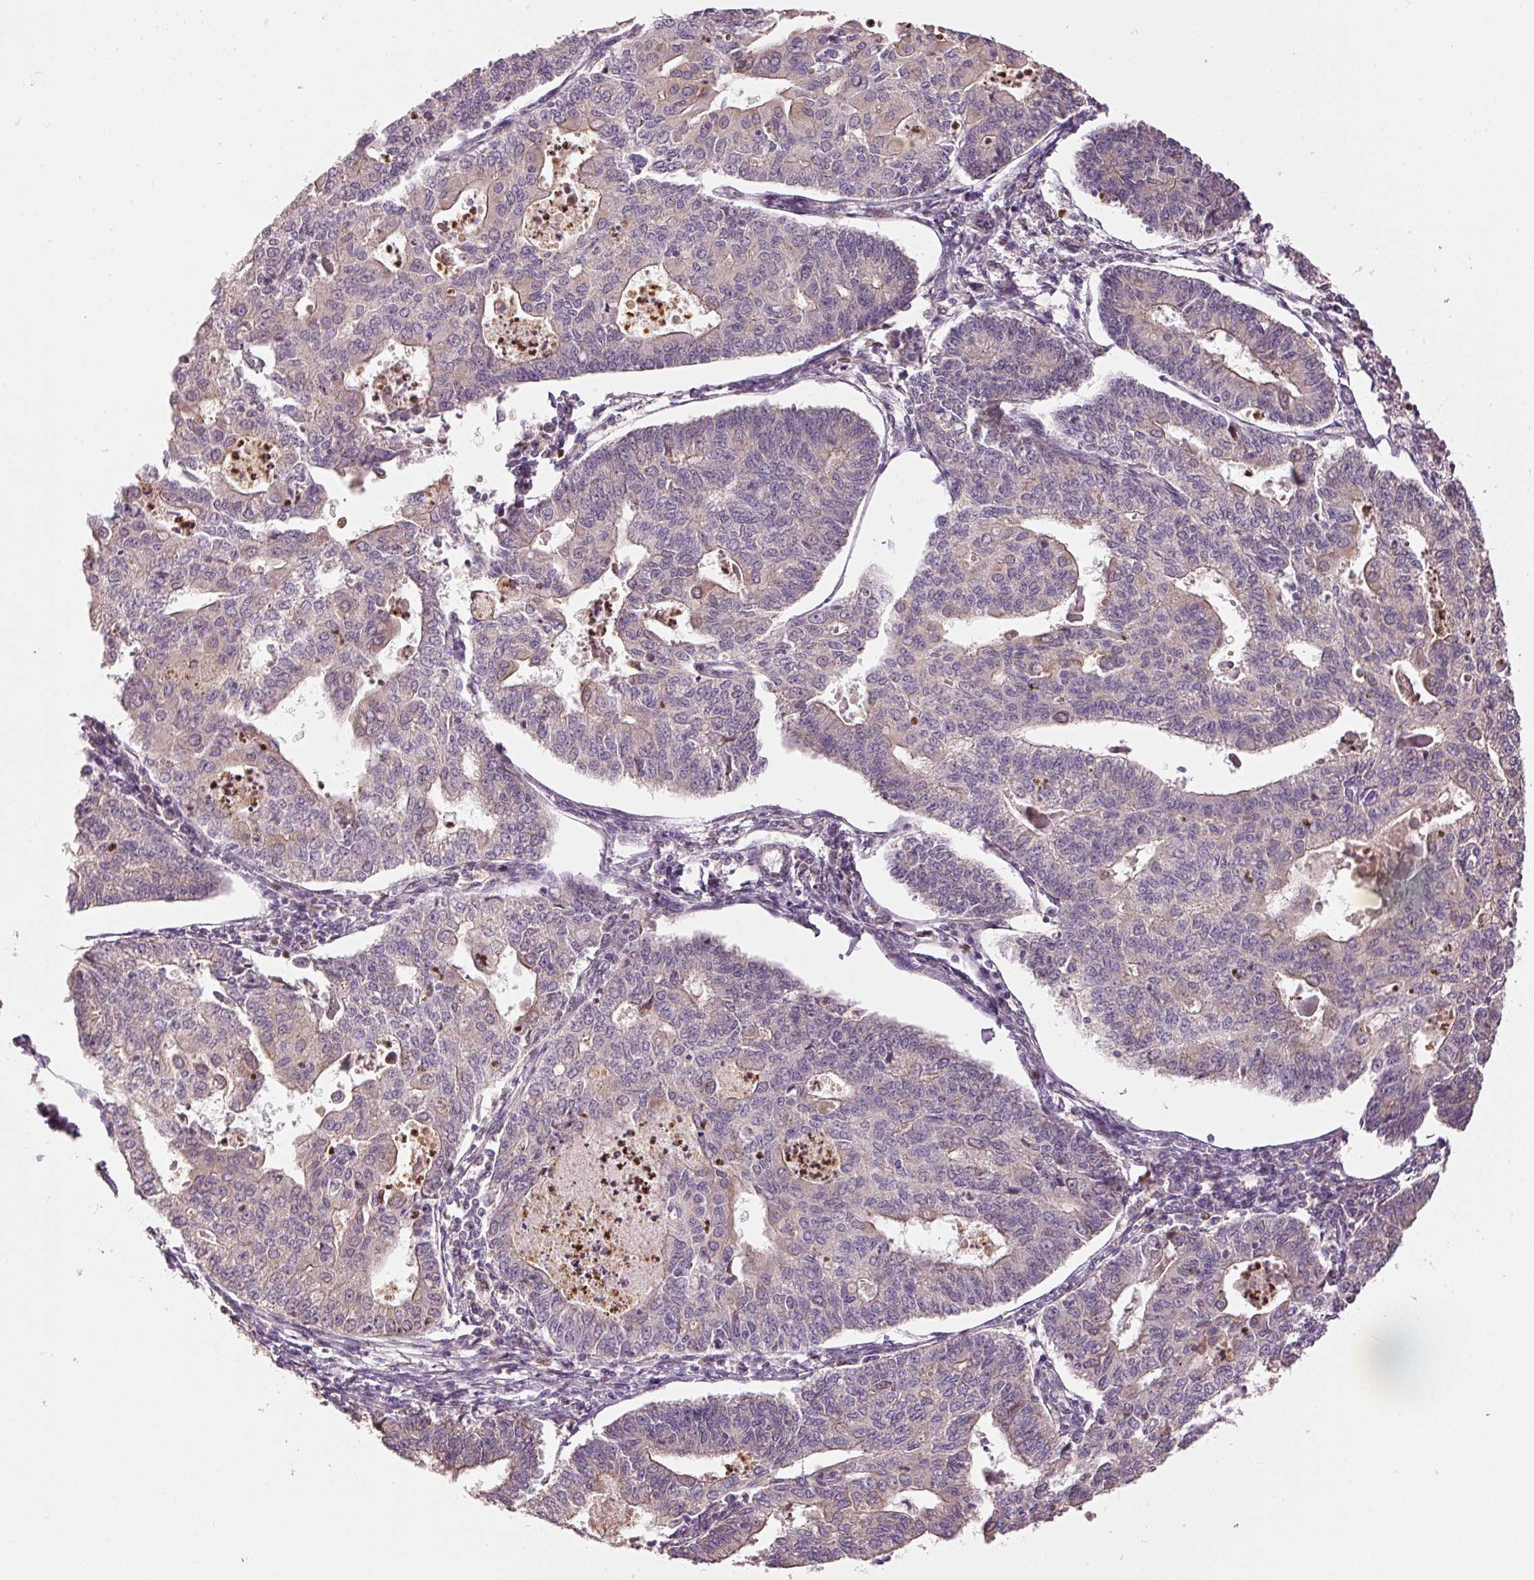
{"staining": {"intensity": "weak", "quantity": "<25%", "location": "cytoplasmic/membranous"}, "tissue": "endometrial cancer", "cell_type": "Tumor cells", "image_type": "cancer", "snomed": [{"axis": "morphology", "description": "Adenocarcinoma, NOS"}, {"axis": "topography", "description": "Endometrium"}], "caption": "Endometrial cancer (adenocarcinoma) was stained to show a protein in brown. There is no significant expression in tumor cells.", "gene": "MTHFD1L", "patient": {"sex": "female", "age": 56}}